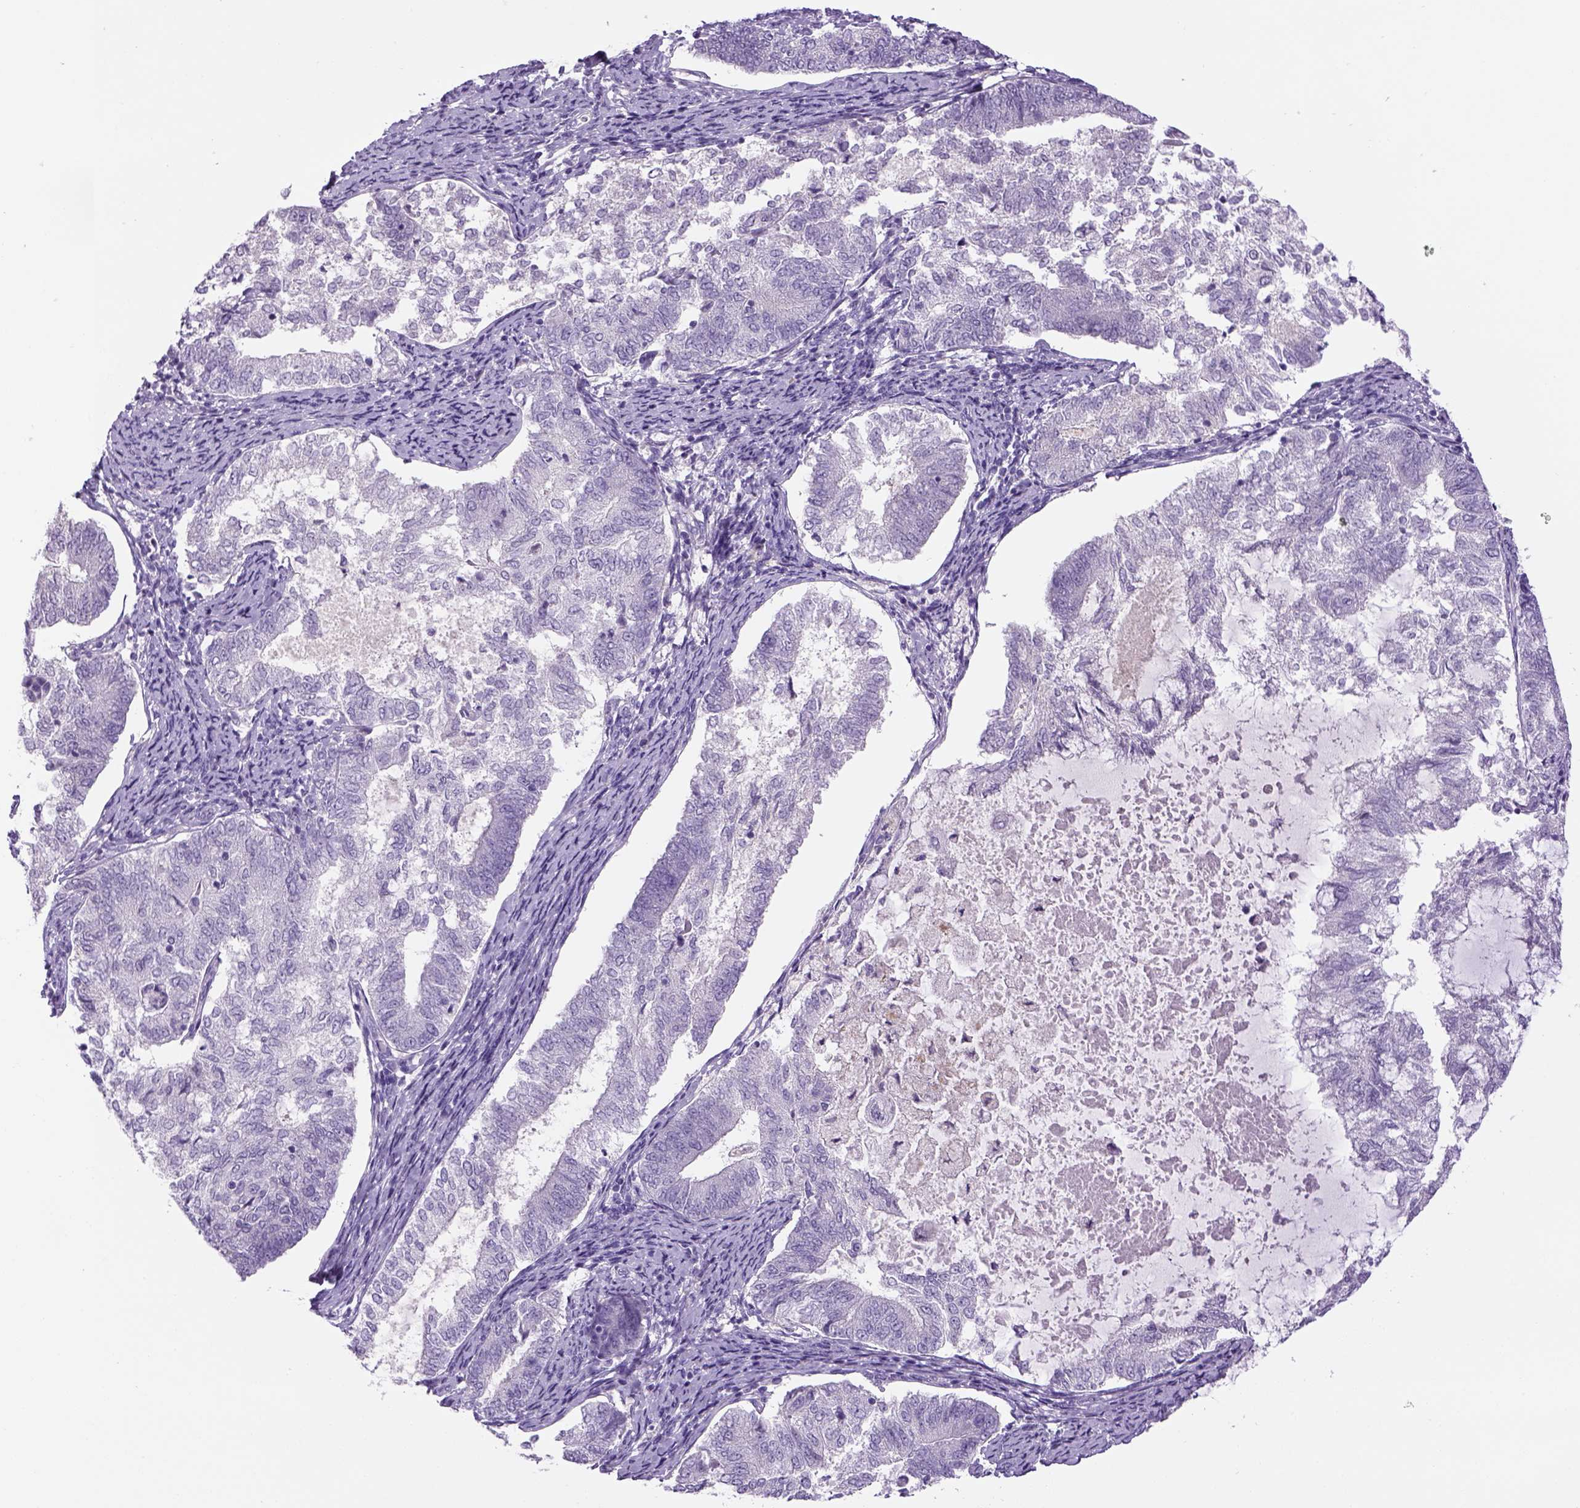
{"staining": {"intensity": "negative", "quantity": "none", "location": "none"}, "tissue": "endometrial cancer", "cell_type": "Tumor cells", "image_type": "cancer", "snomed": [{"axis": "morphology", "description": "Adenocarcinoma, NOS"}, {"axis": "topography", "description": "Endometrium"}], "caption": "Immunohistochemistry of human endometrial cancer displays no expression in tumor cells.", "gene": "DBH", "patient": {"sex": "female", "age": 65}}